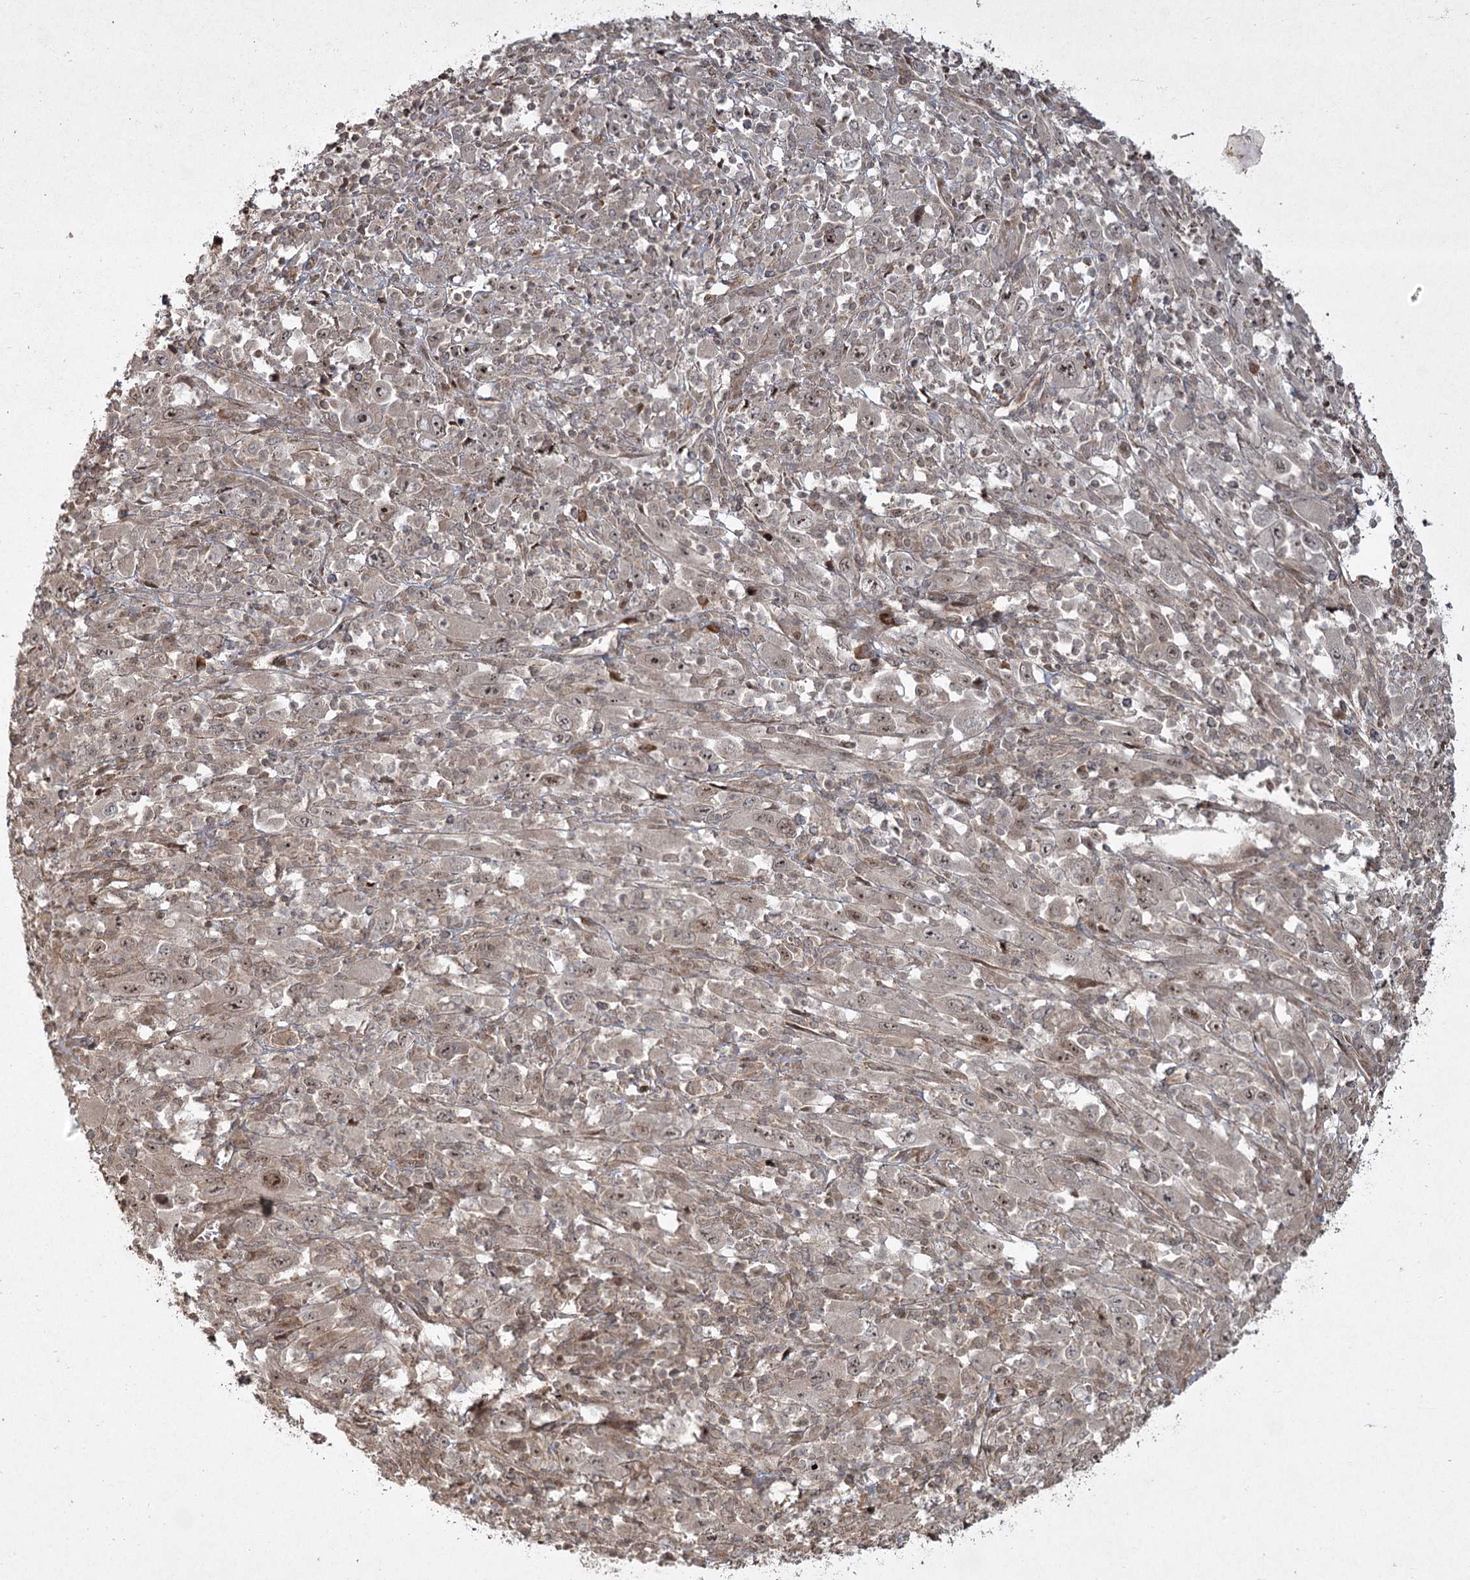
{"staining": {"intensity": "moderate", "quantity": ">75%", "location": "nuclear"}, "tissue": "melanoma", "cell_type": "Tumor cells", "image_type": "cancer", "snomed": [{"axis": "morphology", "description": "Malignant melanoma, Metastatic site"}, {"axis": "topography", "description": "Skin"}], "caption": "A brown stain shows moderate nuclear expression of a protein in human malignant melanoma (metastatic site) tumor cells. (DAB (3,3'-diaminobenzidine) IHC, brown staining for protein, blue staining for nuclei).", "gene": "CPLANE1", "patient": {"sex": "female", "age": 56}}